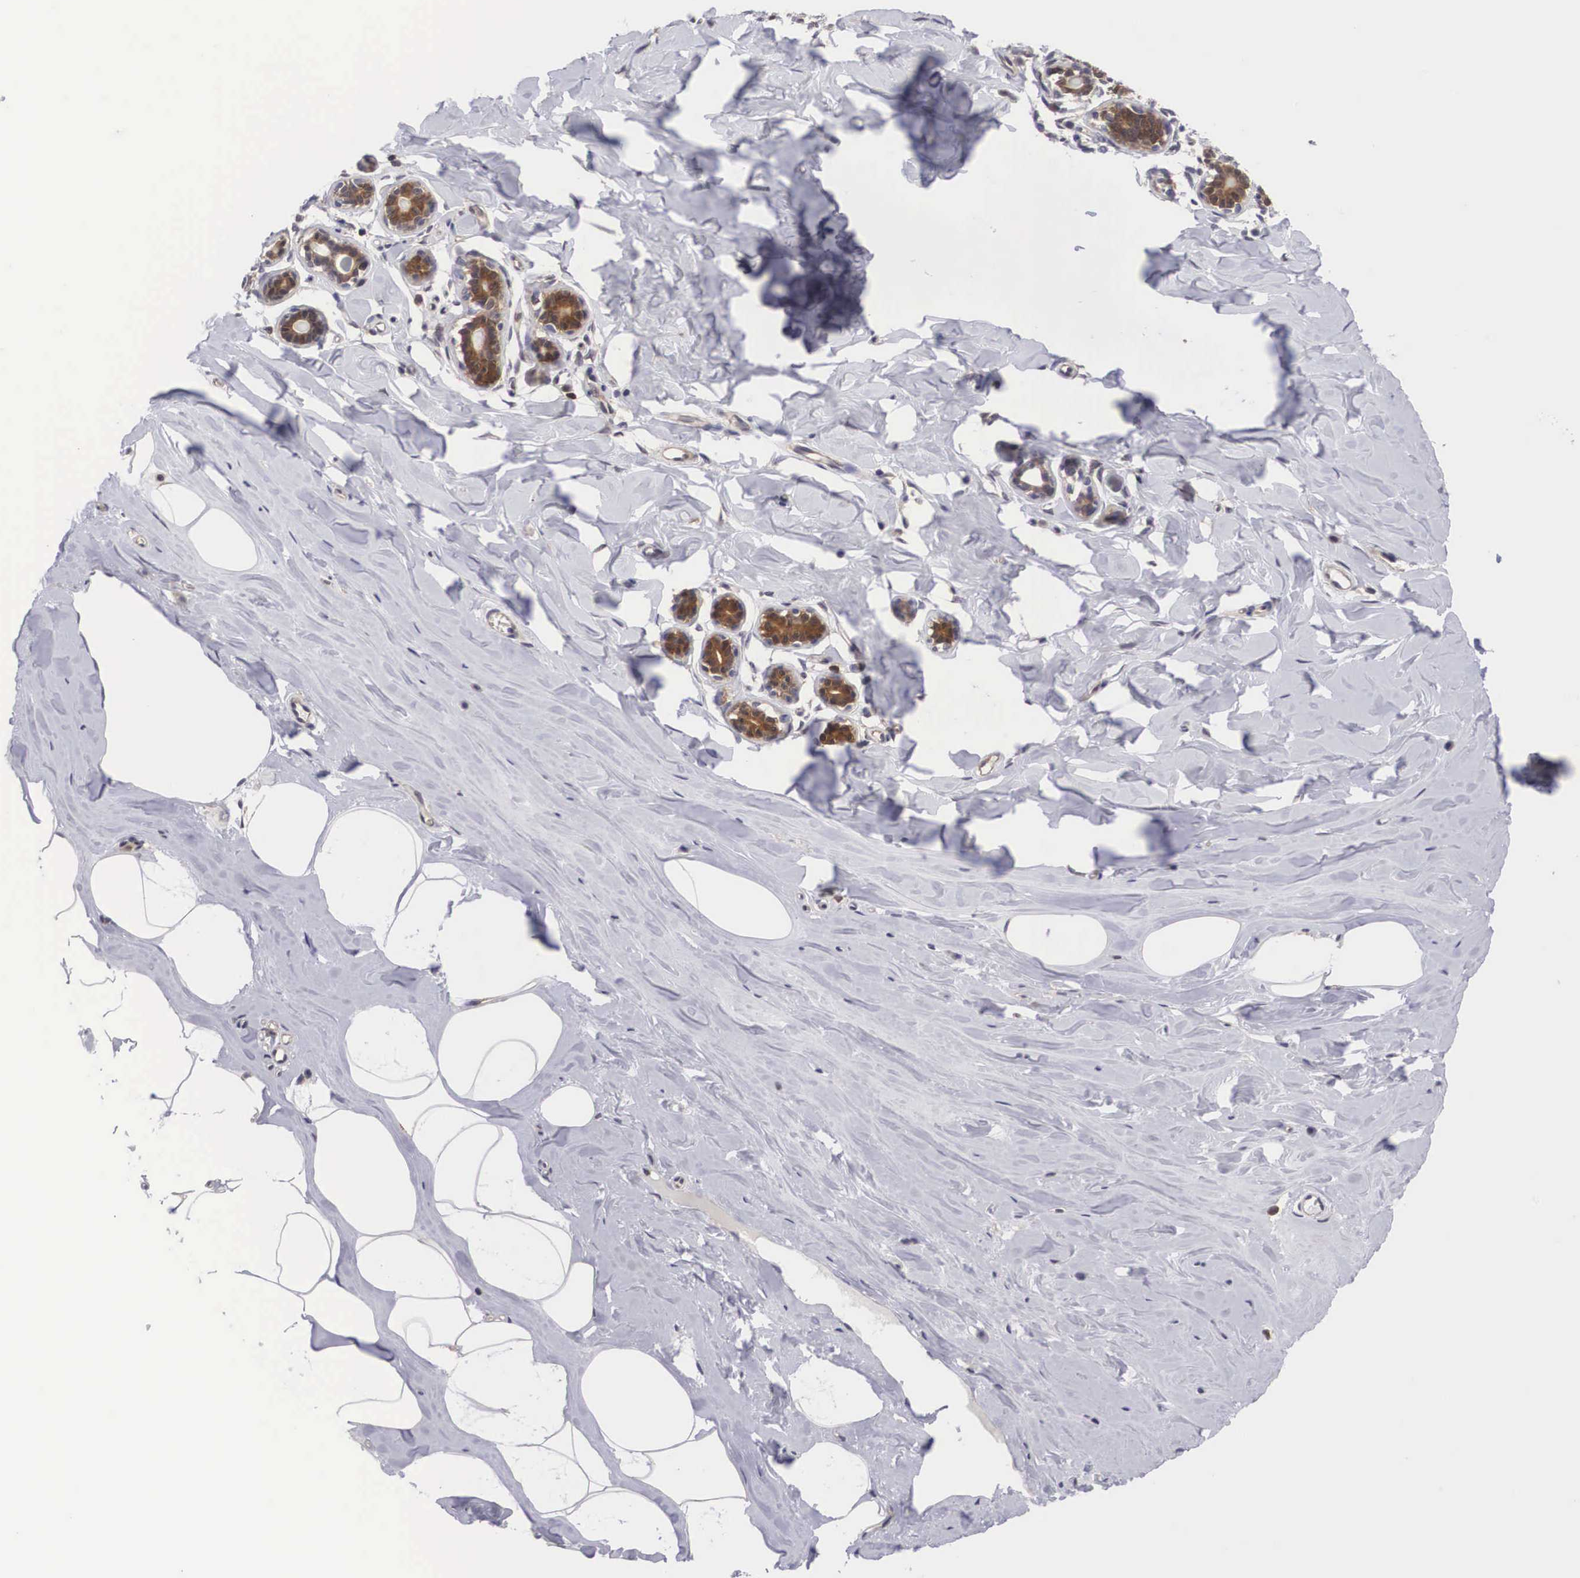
{"staining": {"intensity": "negative", "quantity": "none", "location": "none"}, "tissue": "breast", "cell_type": "Adipocytes", "image_type": "normal", "snomed": [{"axis": "morphology", "description": "Normal tissue, NOS"}, {"axis": "topography", "description": "Breast"}], "caption": "Adipocytes show no significant protein expression in normal breast.", "gene": "ADSL", "patient": {"sex": "female", "age": 45}}